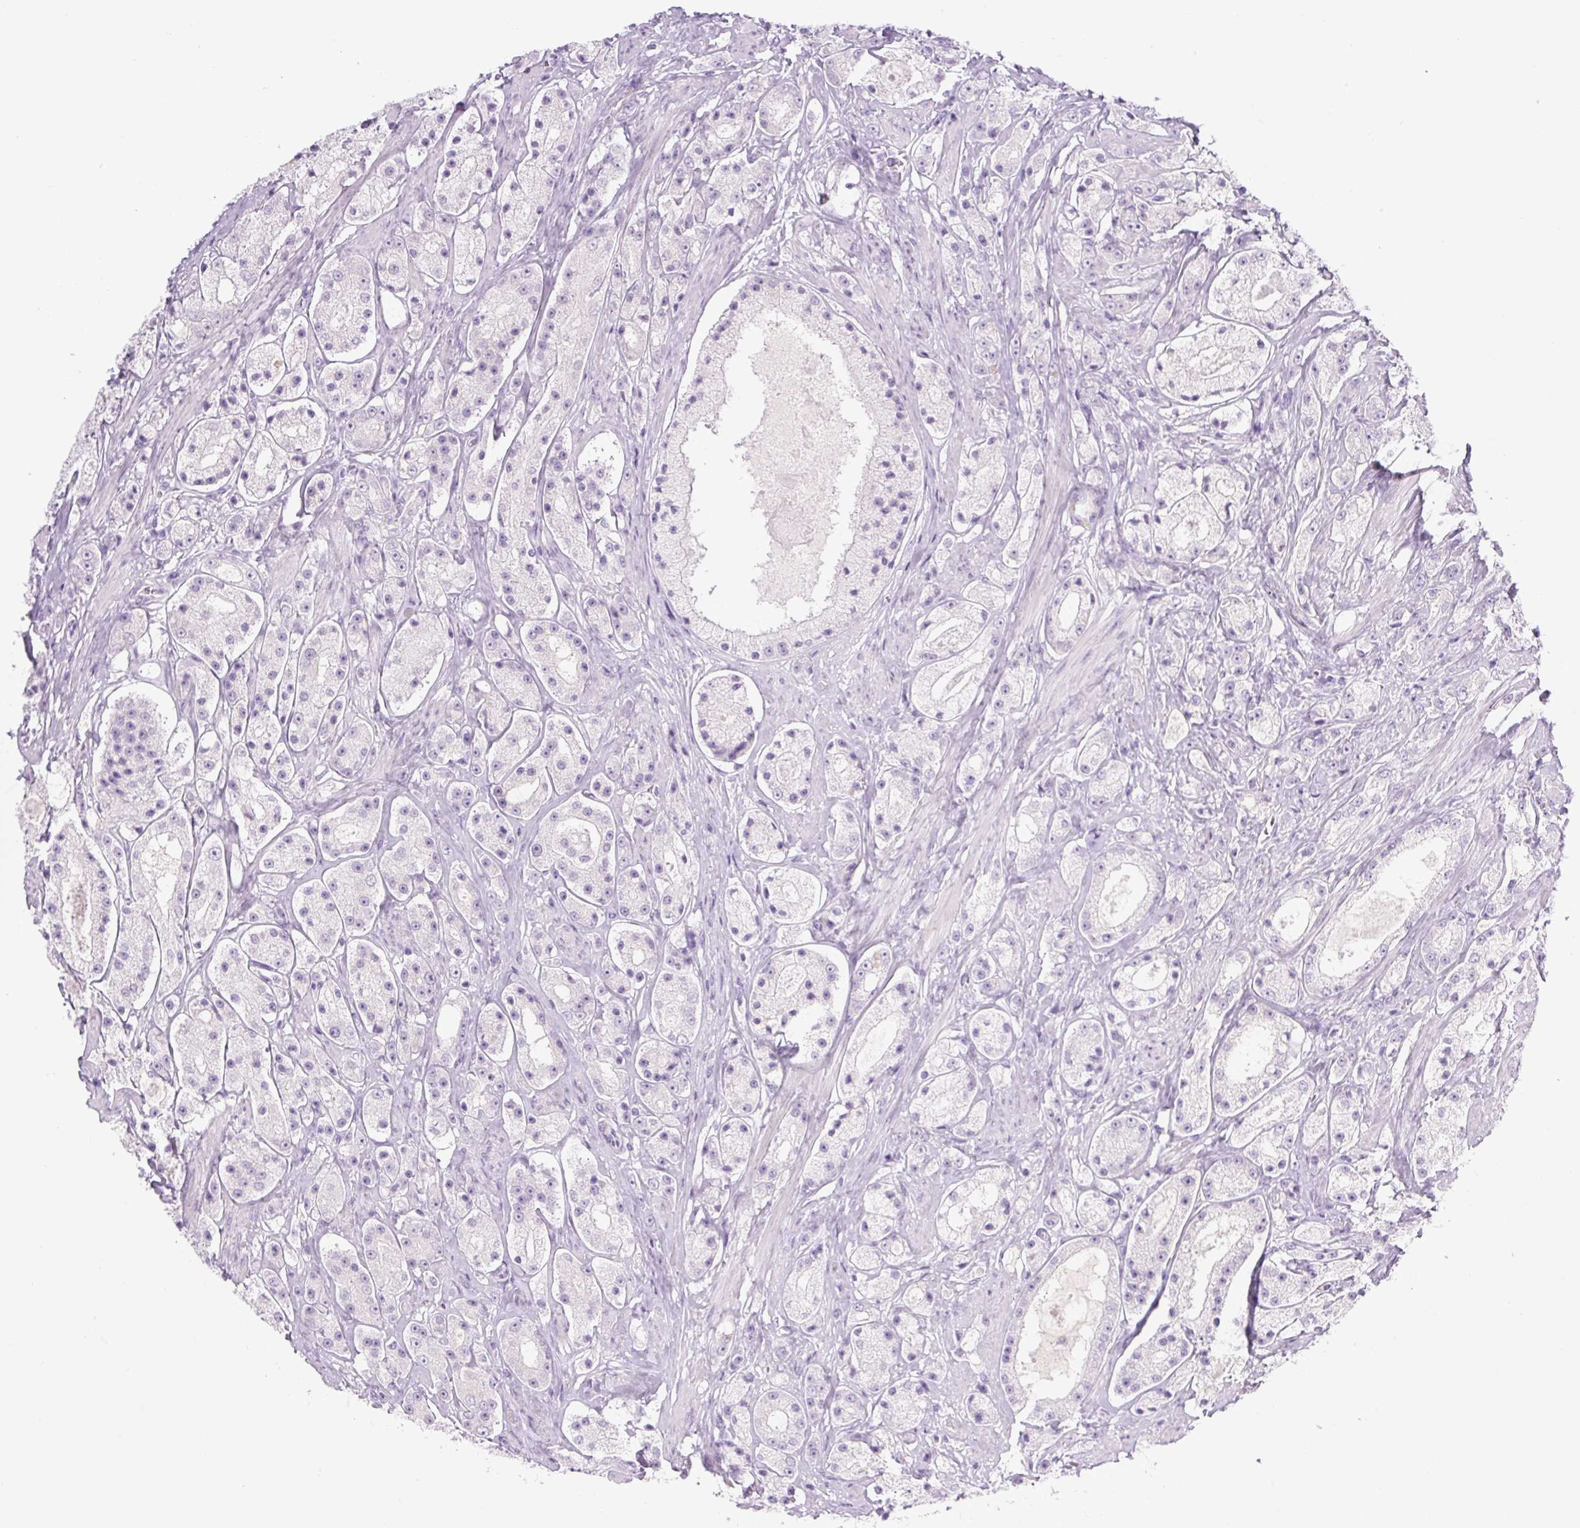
{"staining": {"intensity": "negative", "quantity": "none", "location": "none"}, "tissue": "prostate cancer", "cell_type": "Tumor cells", "image_type": "cancer", "snomed": [{"axis": "morphology", "description": "Adenocarcinoma, High grade"}, {"axis": "topography", "description": "Prostate"}], "caption": "IHC micrograph of neoplastic tissue: human prostate cancer (high-grade adenocarcinoma) stained with DAB (3,3'-diaminobenzidine) demonstrates no significant protein positivity in tumor cells.", "gene": "COL9A2", "patient": {"sex": "male", "age": 67}}